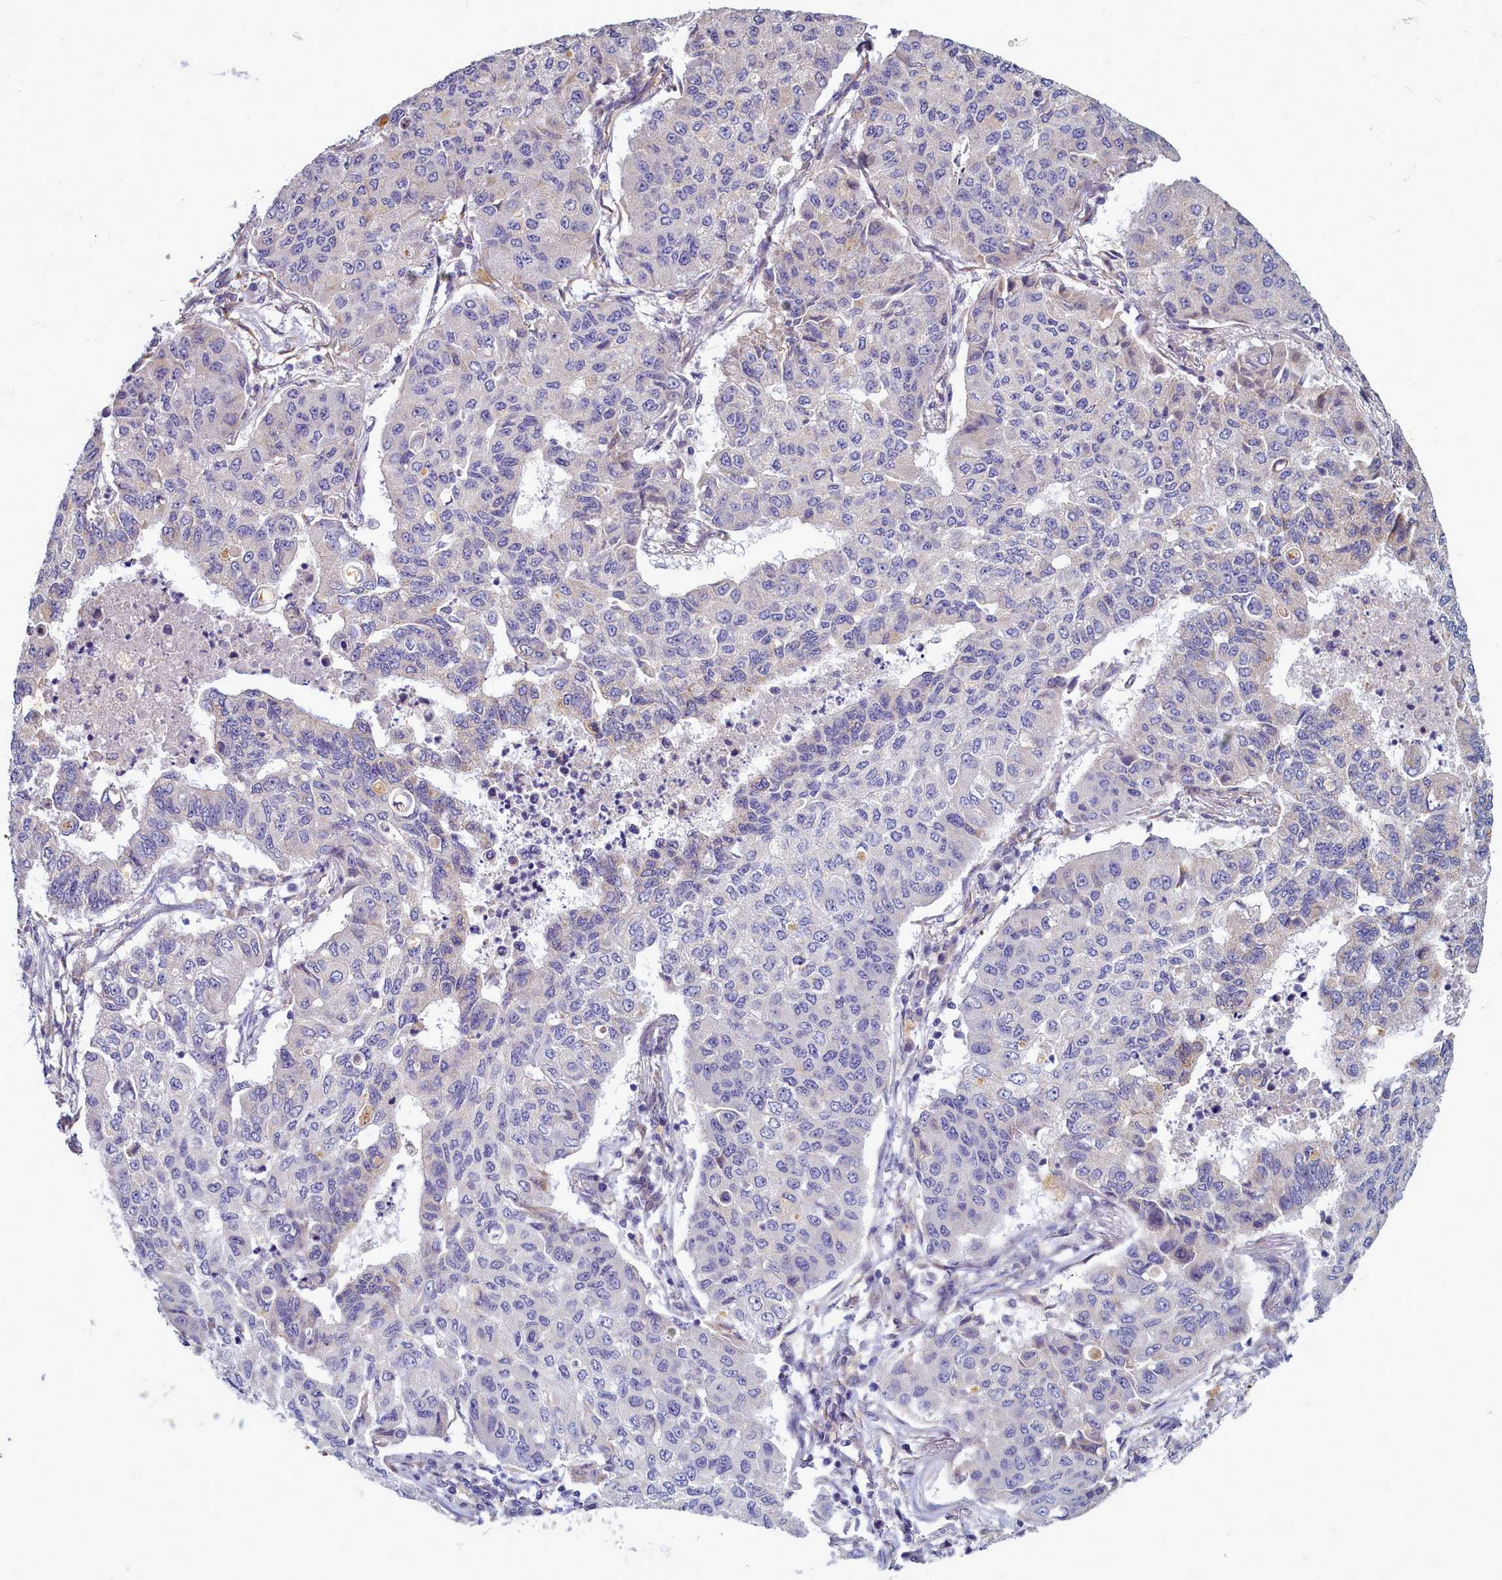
{"staining": {"intensity": "negative", "quantity": "none", "location": "none"}, "tissue": "lung cancer", "cell_type": "Tumor cells", "image_type": "cancer", "snomed": [{"axis": "morphology", "description": "Squamous cell carcinoma, NOS"}, {"axis": "topography", "description": "Lung"}], "caption": "Immunohistochemistry (IHC) micrograph of neoplastic tissue: lung squamous cell carcinoma stained with DAB (3,3'-diaminobenzidine) exhibits no significant protein staining in tumor cells. (DAB immunohistochemistry (IHC) visualized using brightfield microscopy, high magnification).", "gene": "SMPD4", "patient": {"sex": "male", "age": 74}}